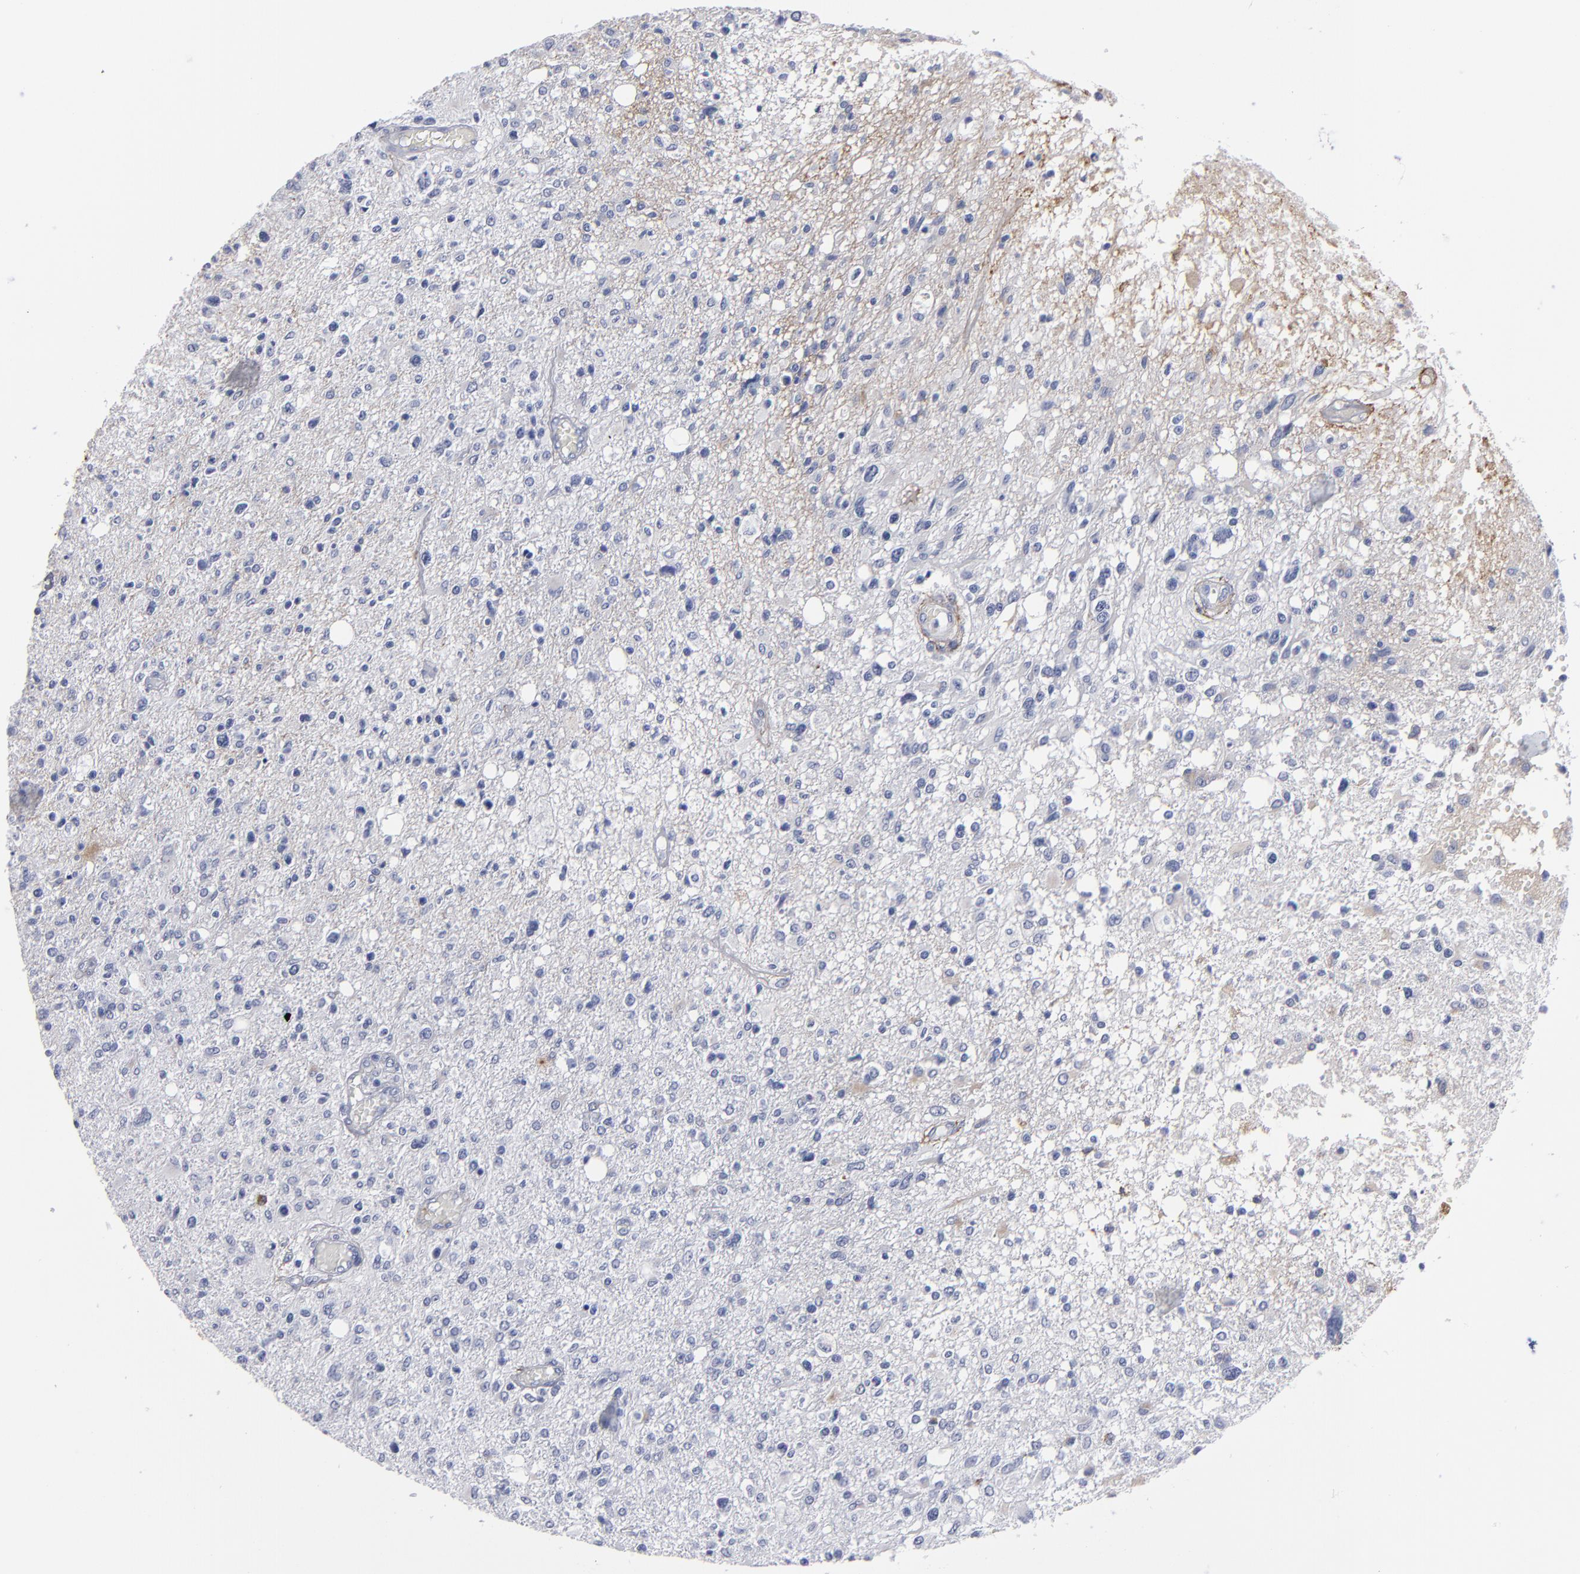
{"staining": {"intensity": "negative", "quantity": "none", "location": "none"}, "tissue": "glioma", "cell_type": "Tumor cells", "image_type": "cancer", "snomed": [{"axis": "morphology", "description": "Glioma, malignant, High grade"}, {"axis": "topography", "description": "Cerebral cortex"}], "caption": "Tumor cells are negative for brown protein staining in glioma.", "gene": "EMILIN1", "patient": {"sex": "male", "age": 76}}